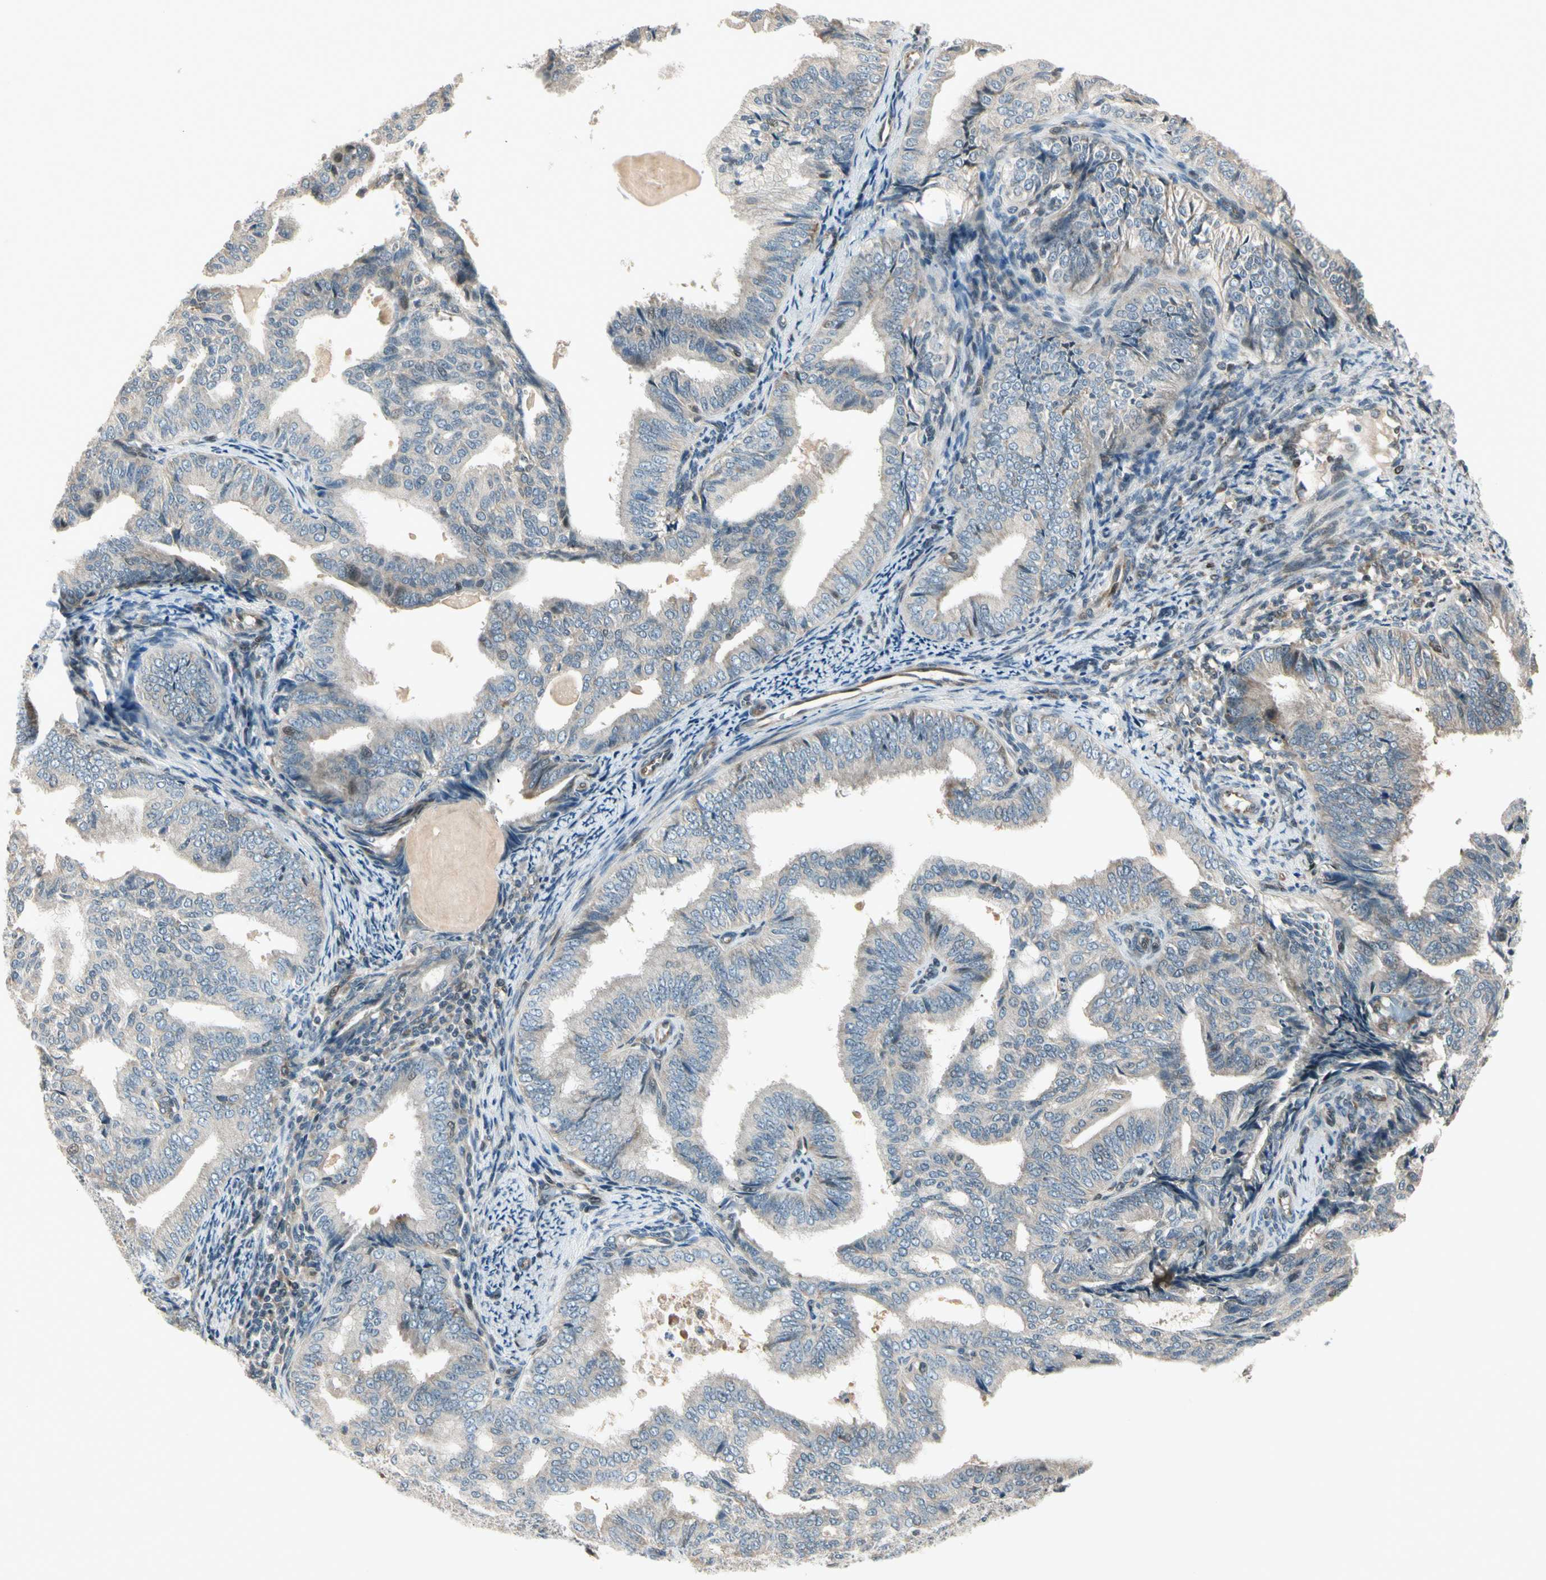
{"staining": {"intensity": "weak", "quantity": "25%-75%", "location": "cytoplasmic/membranous"}, "tissue": "endometrial cancer", "cell_type": "Tumor cells", "image_type": "cancer", "snomed": [{"axis": "morphology", "description": "Adenocarcinoma, NOS"}, {"axis": "topography", "description": "Endometrium"}], "caption": "Protein expression analysis of endometrial adenocarcinoma displays weak cytoplasmic/membranous positivity in about 25%-75% of tumor cells.", "gene": "SVBP", "patient": {"sex": "female", "age": 58}}